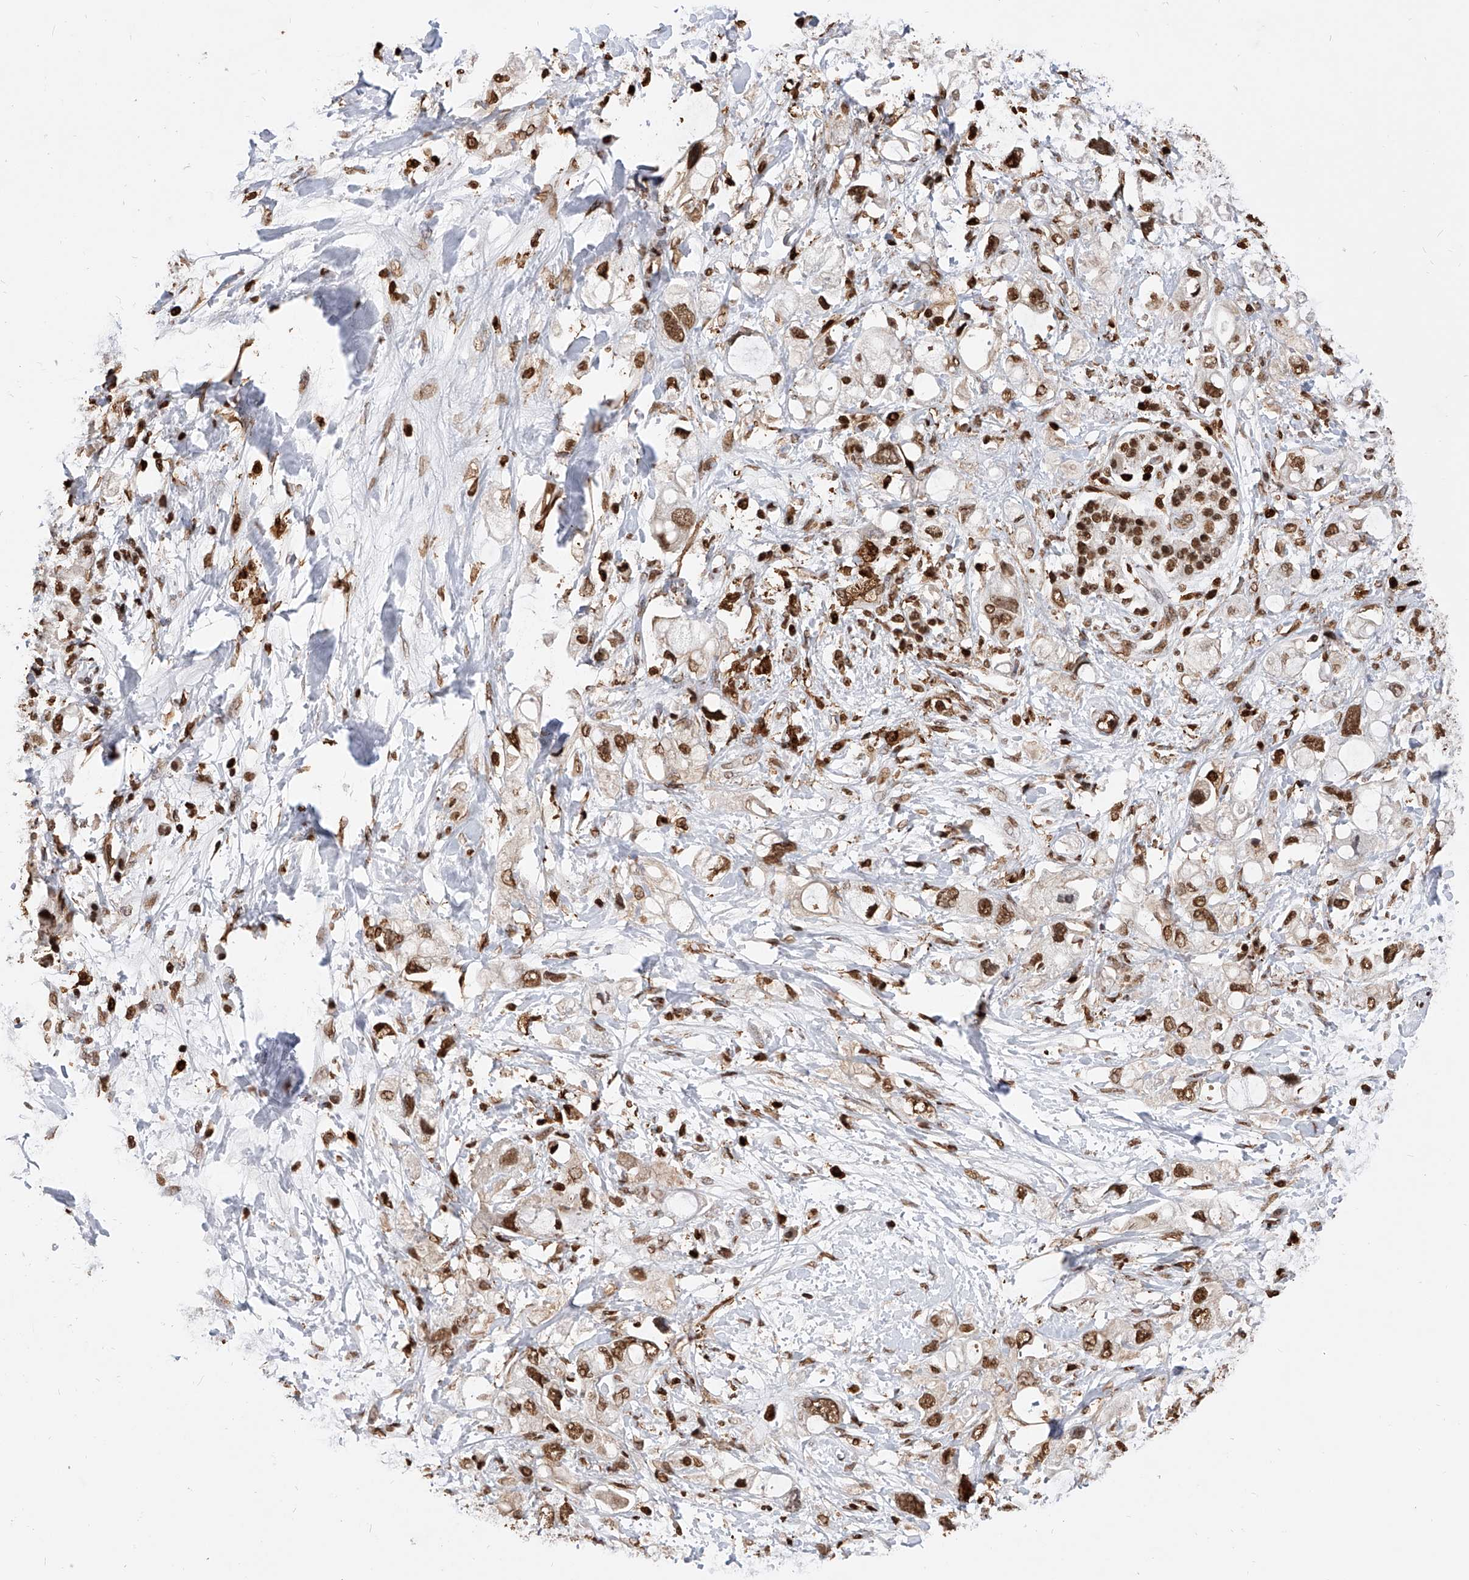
{"staining": {"intensity": "moderate", "quantity": ">75%", "location": "nuclear"}, "tissue": "pancreatic cancer", "cell_type": "Tumor cells", "image_type": "cancer", "snomed": [{"axis": "morphology", "description": "Adenocarcinoma, NOS"}, {"axis": "topography", "description": "Pancreas"}], "caption": "Immunohistochemistry (IHC) image of neoplastic tissue: human adenocarcinoma (pancreatic) stained using immunohistochemistry reveals medium levels of moderate protein expression localized specifically in the nuclear of tumor cells, appearing as a nuclear brown color.", "gene": "CFAP410", "patient": {"sex": "female", "age": 56}}